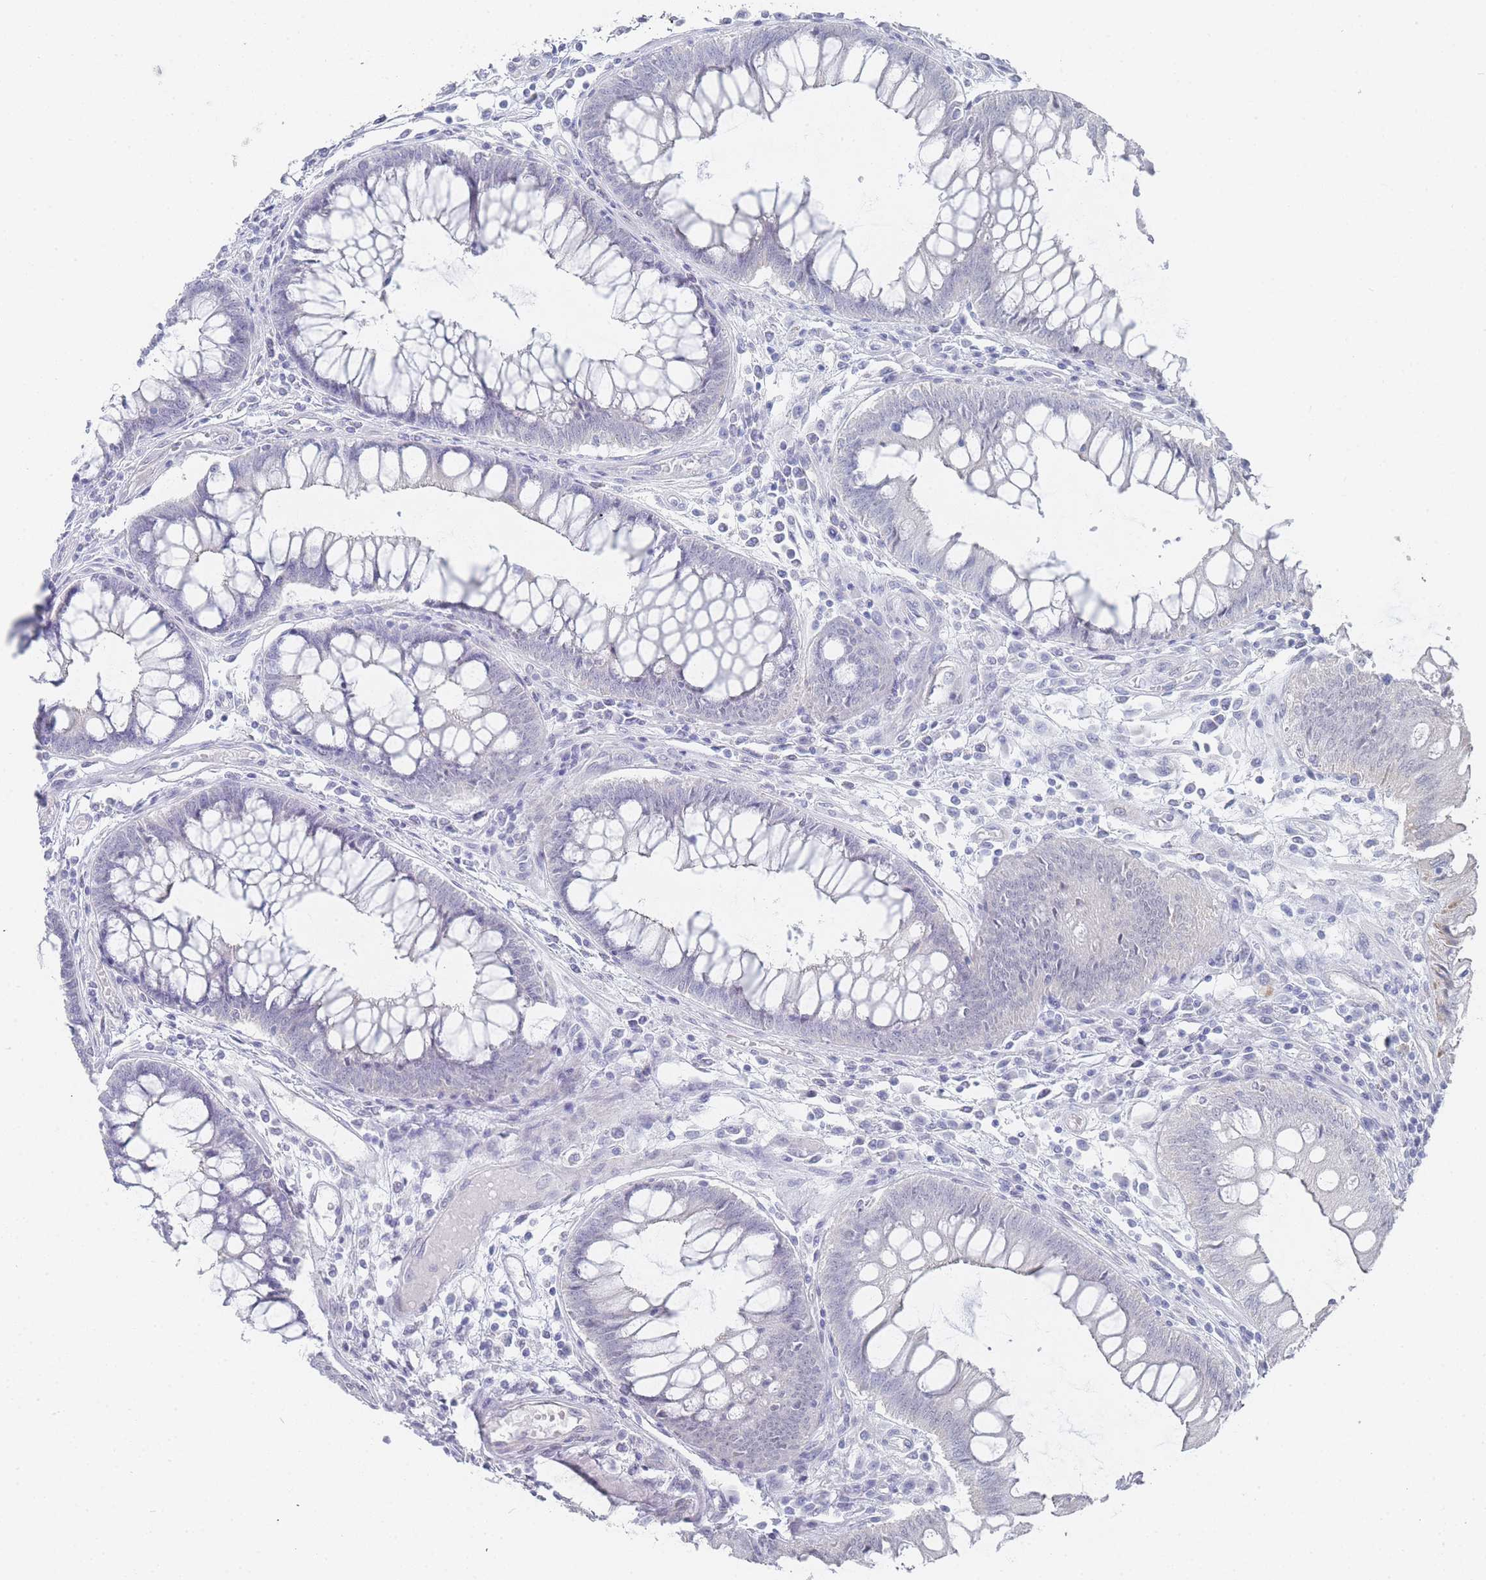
{"staining": {"intensity": "negative", "quantity": "none", "location": "none"}, "tissue": "colorectal cancer", "cell_type": "Tumor cells", "image_type": "cancer", "snomed": [{"axis": "morphology", "description": "Adenocarcinoma, NOS"}, {"axis": "topography", "description": "Colon"}], "caption": "A high-resolution histopathology image shows IHC staining of colorectal cancer (adenocarcinoma), which demonstrates no significant staining in tumor cells.", "gene": "IMPG1", "patient": {"sex": "female", "age": 67}}